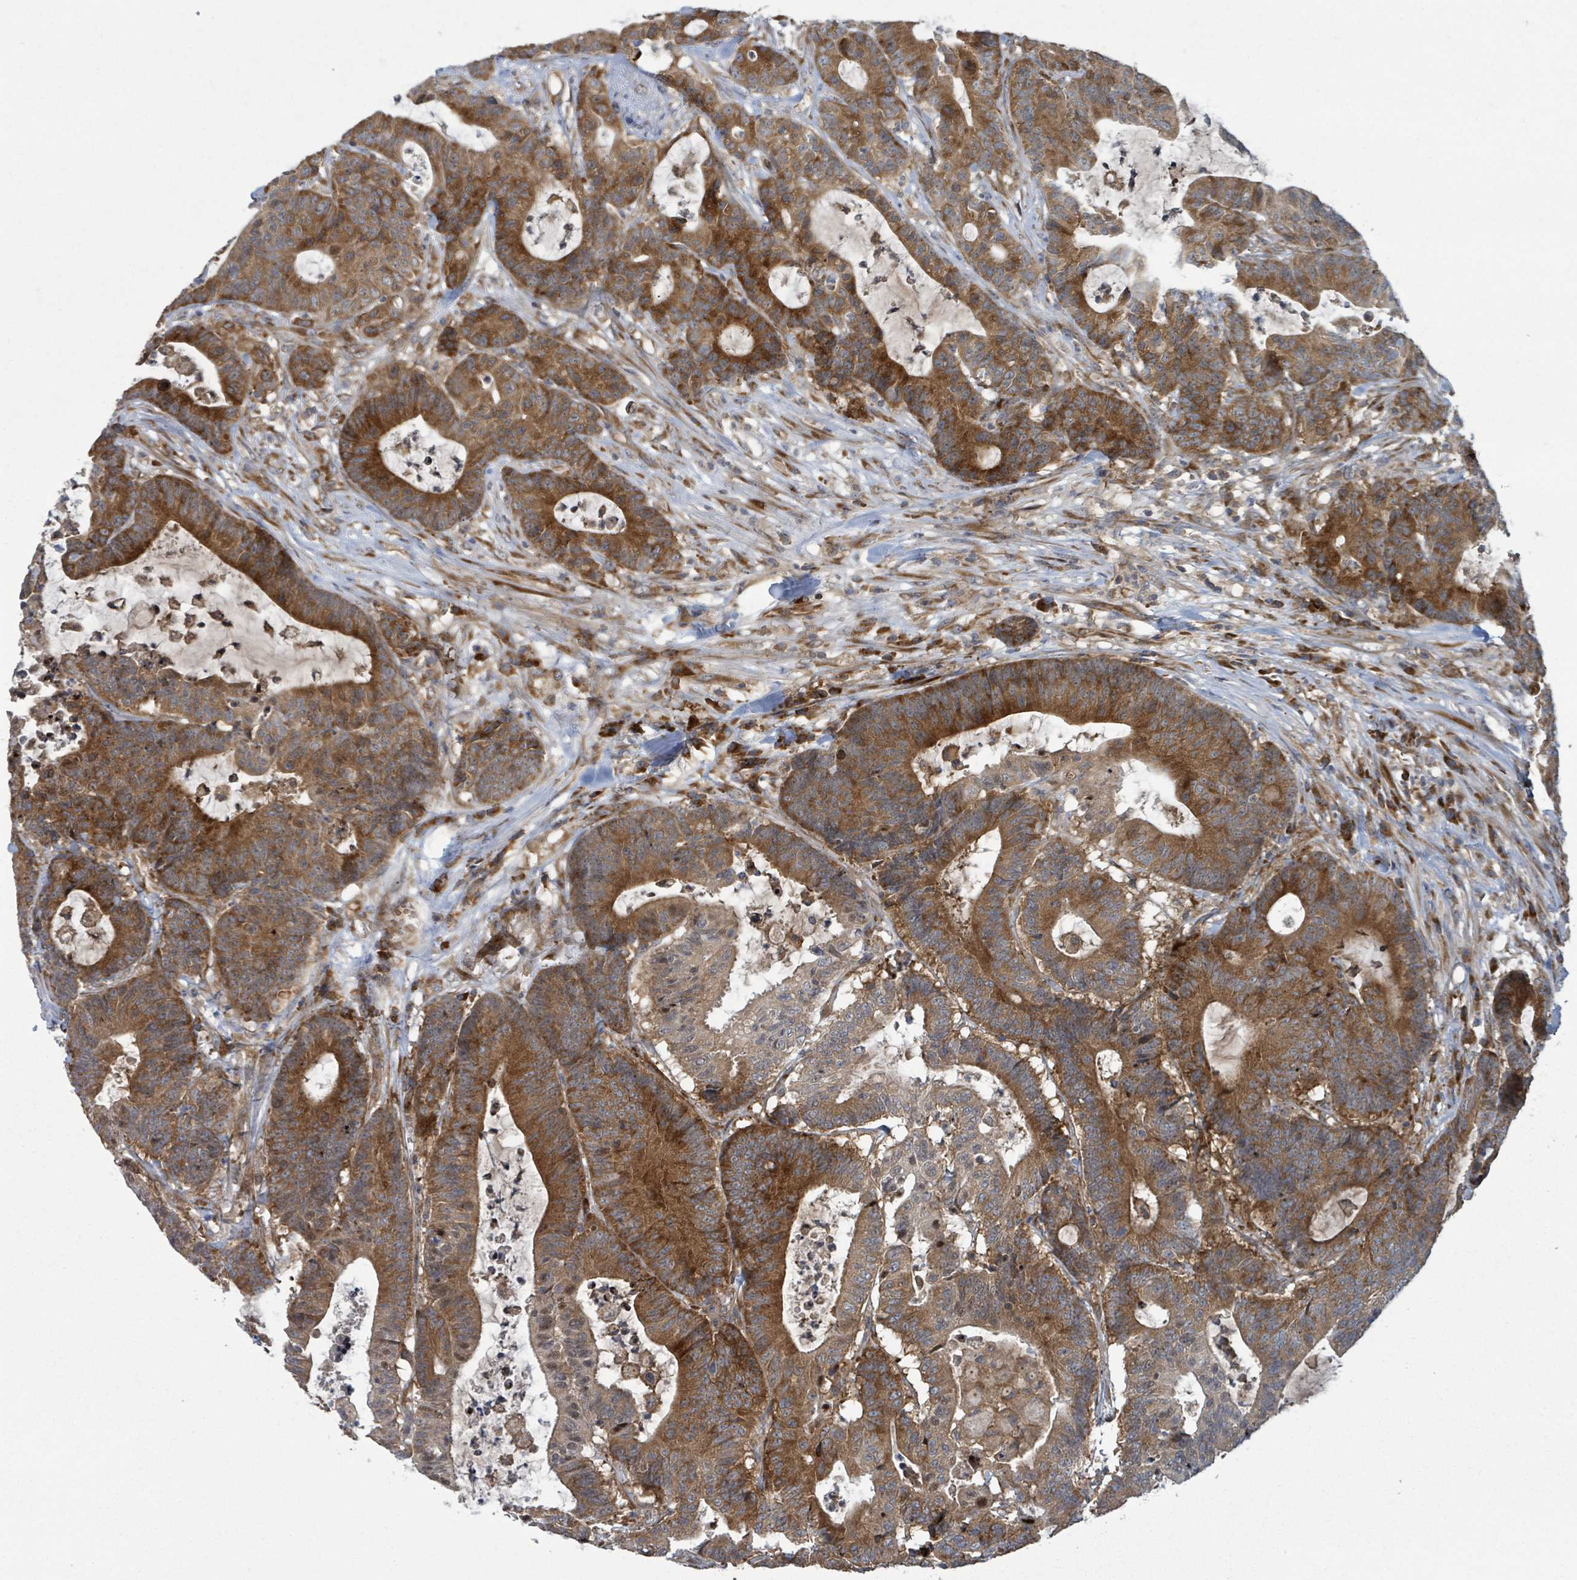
{"staining": {"intensity": "strong", "quantity": ">75%", "location": "cytoplasmic/membranous,nuclear"}, "tissue": "colorectal cancer", "cell_type": "Tumor cells", "image_type": "cancer", "snomed": [{"axis": "morphology", "description": "Adenocarcinoma, NOS"}, {"axis": "topography", "description": "Colon"}], "caption": "This histopathology image exhibits colorectal adenocarcinoma stained with IHC to label a protein in brown. The cytoplasmic/membranous and nuclear of tumor cells show strong positivity for the protein. Nuclei are counter-stained blue.", "gene": "OR51E1", "patient": {"sex": "female", "age": 84}}